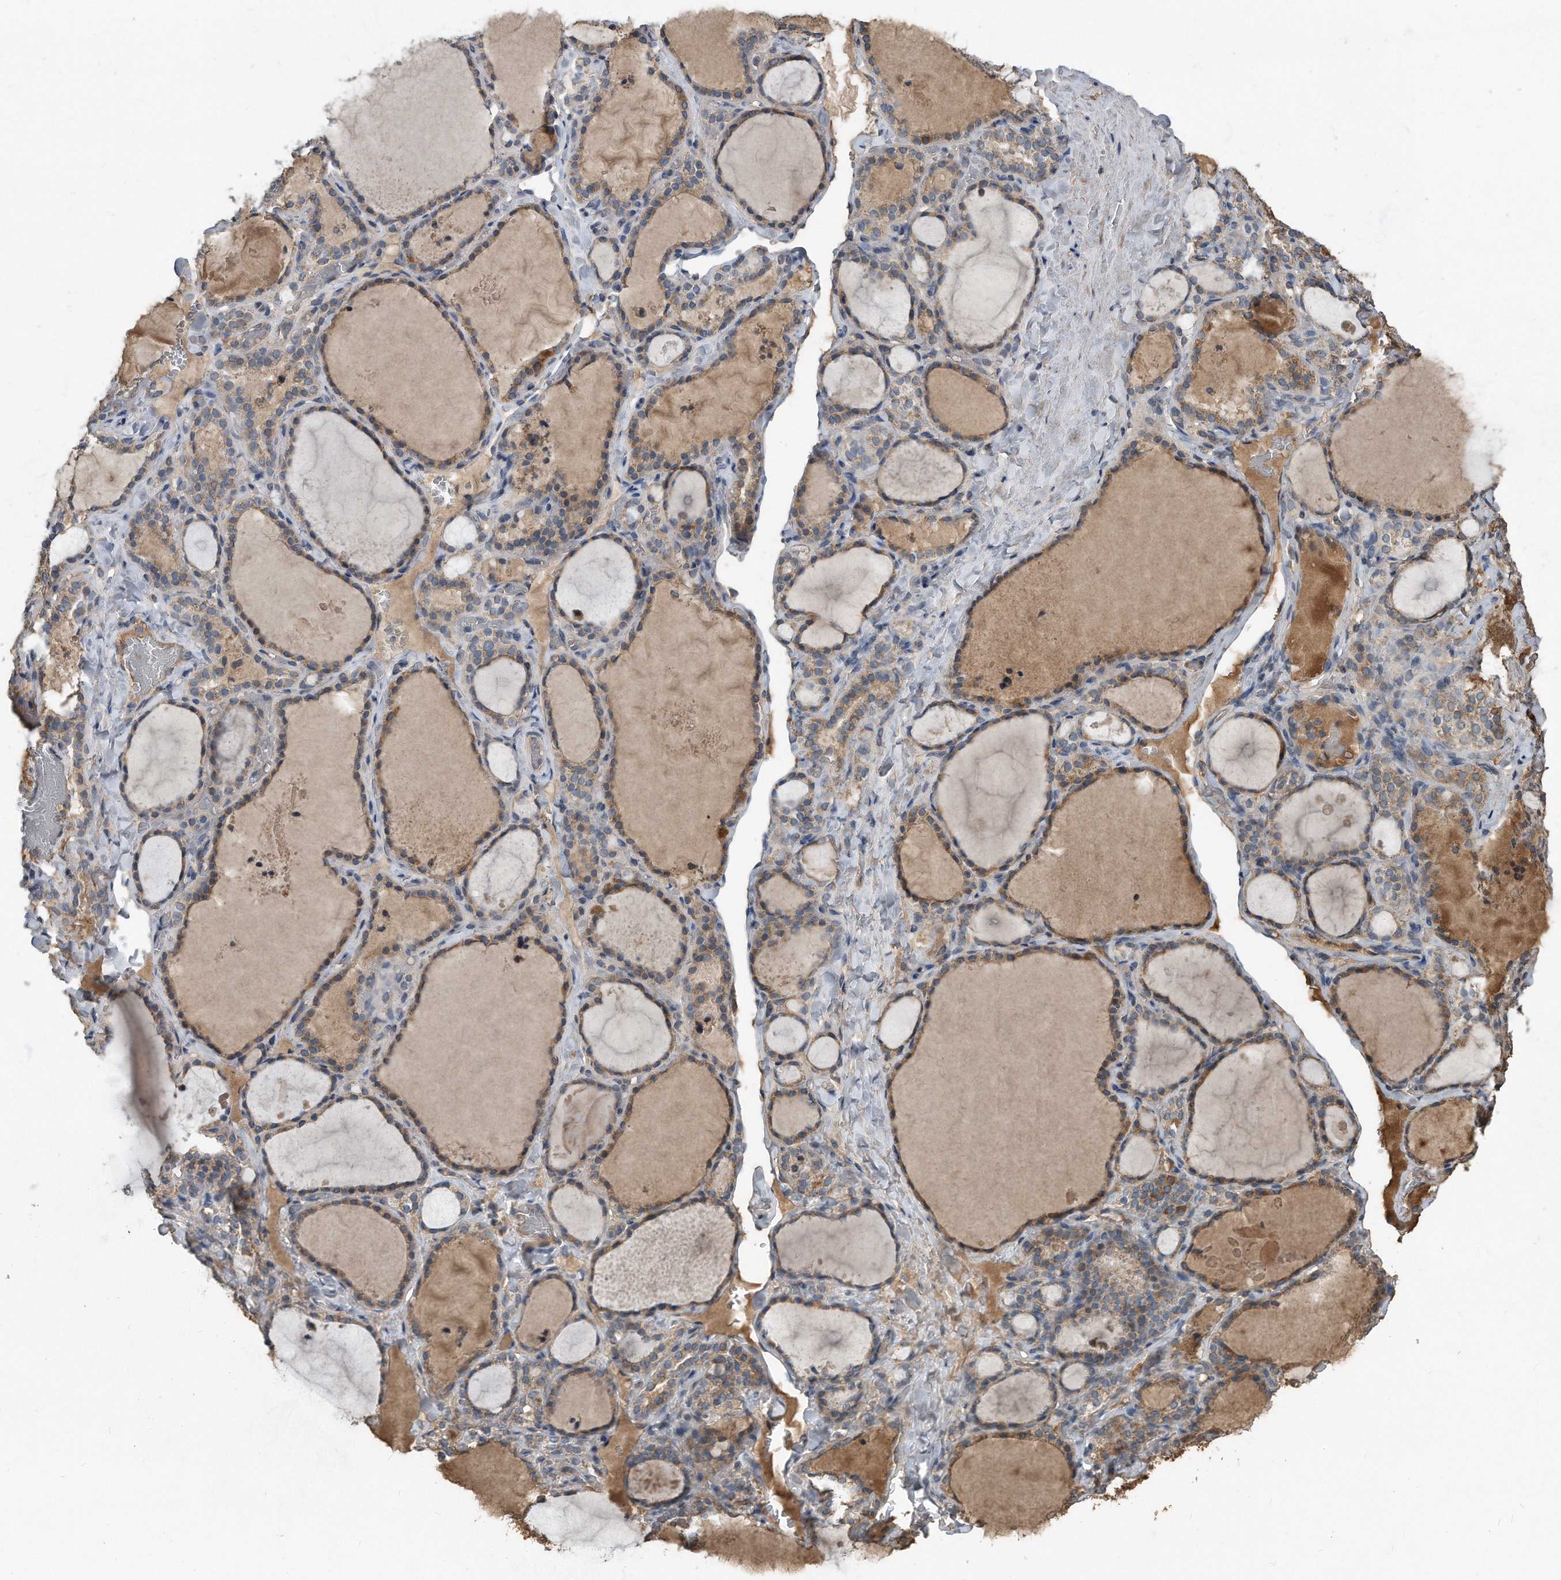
{"staining": {"intensity": "weak", "quantity": ">75%", "location": "cytoplasmic/membranous"}, "tissue": "thyroid gland", "cell_type": "Glandular cells", "image_type": "normal", "snomed": [{"axis": "morphology", "description": "Normal tissue, NOS"}, {"axis": "topography", "description": "Thyroid gland"}], "caption": "Glandular cells demonstrate low levels of weak cytoplasmic/membranous positivity in about >75% of cells in benign thyroid gland.", "gene": "SDHA", "patient": {"sex": "female", "age": 22}}